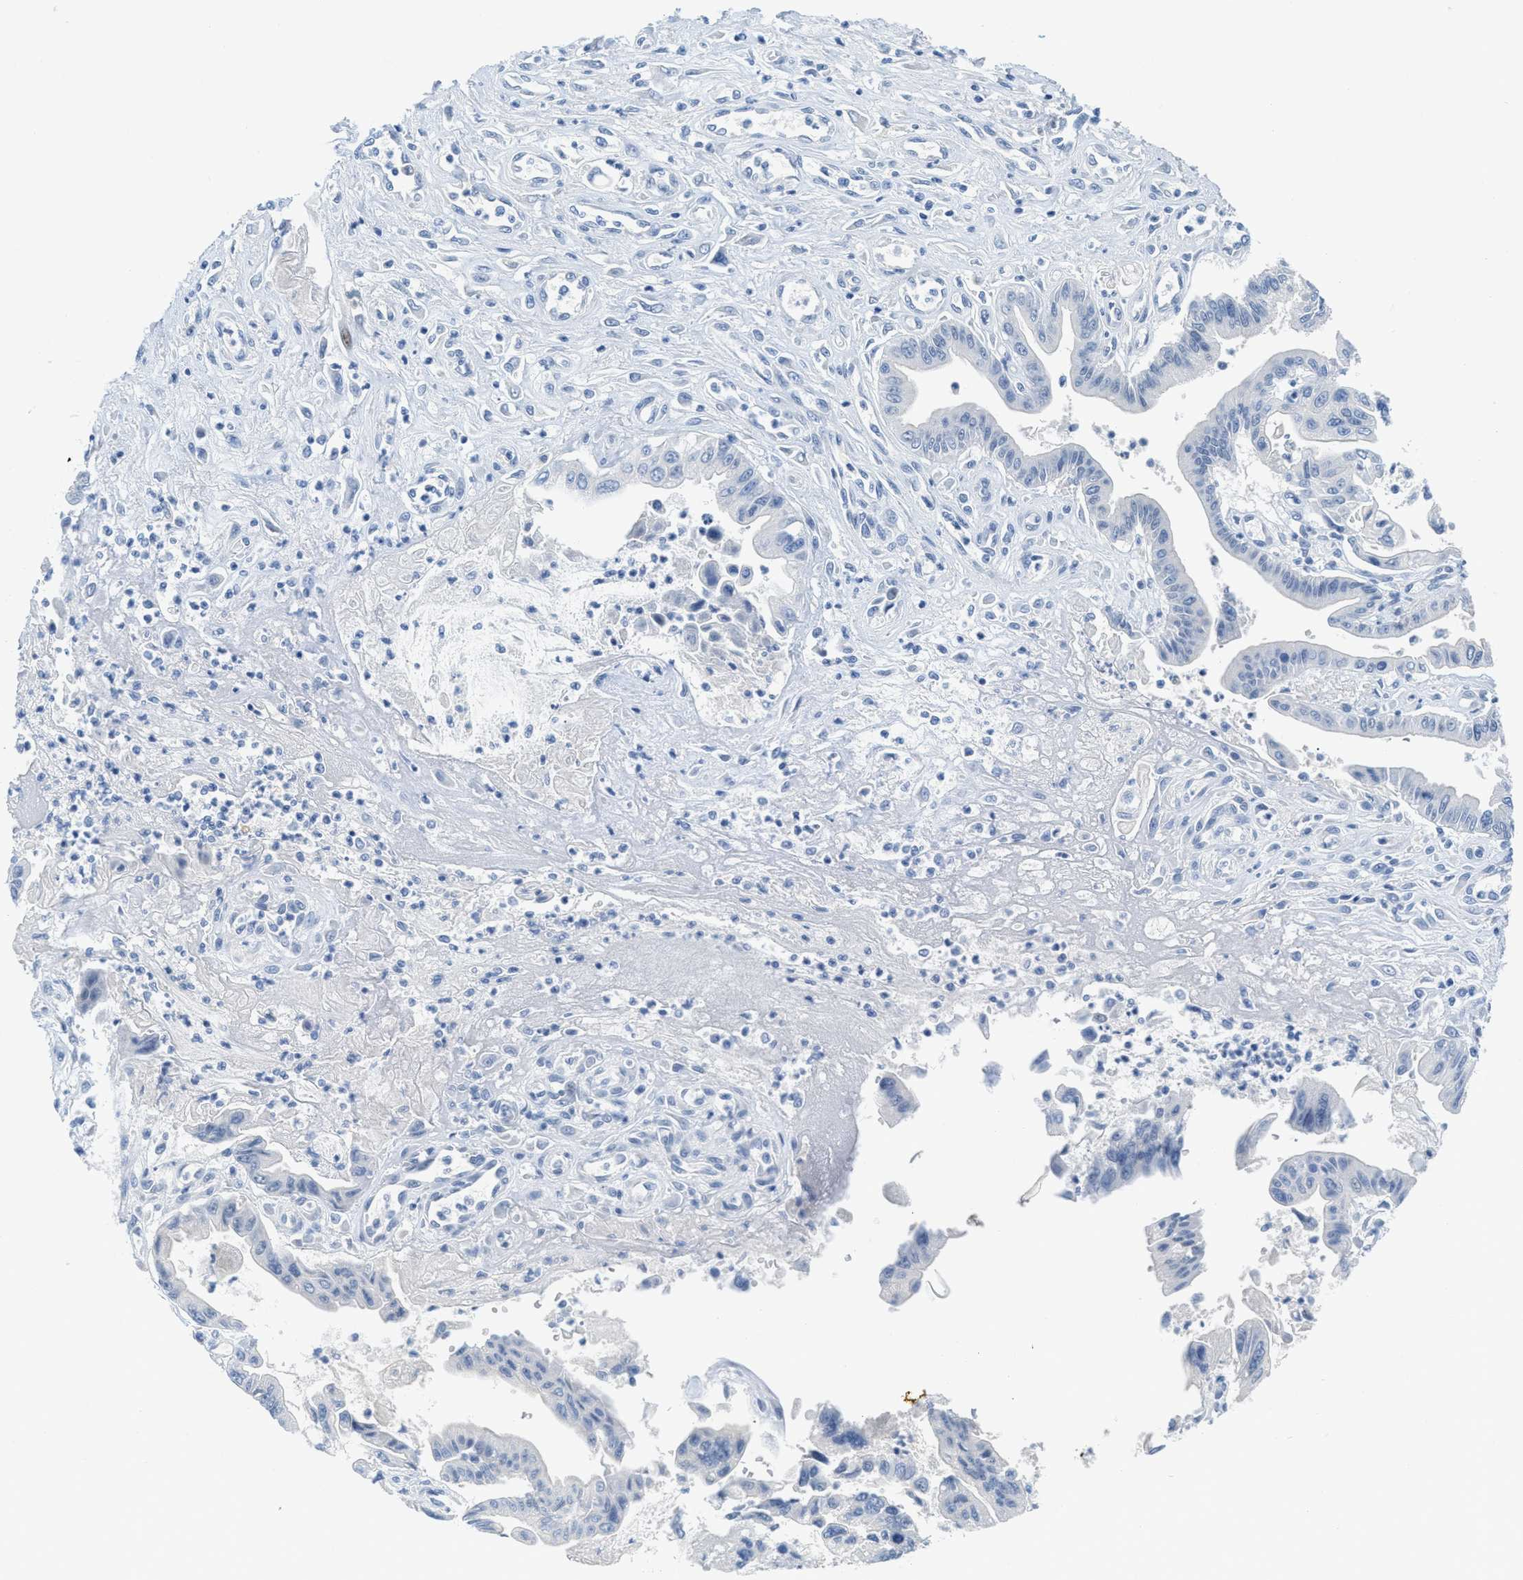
{"staining": {"intensity": "negative", "quantity": "none", "location": "none"}, "tissue": "pancreatic cancer", "cell_type": "Tumor cells", "image_type": "cancer", "snomed": [{"axis": "morphology", "description": "Adenocarcinoma, NOS"}, {"axis": "topography", "description": "Pancreas"}], "caption": "IHC image of human adenocarcinoma (pancreatic) stained for a protein (brown), which displays no staining in tumor cells. The staining was performed using DAB to visualize the protein expression in brown, while the nuclei were stained in blue with hematoxylin (Magnification: 20x).", "gene": "HSF2", "patient": {"sex": "male", "age": 56}}